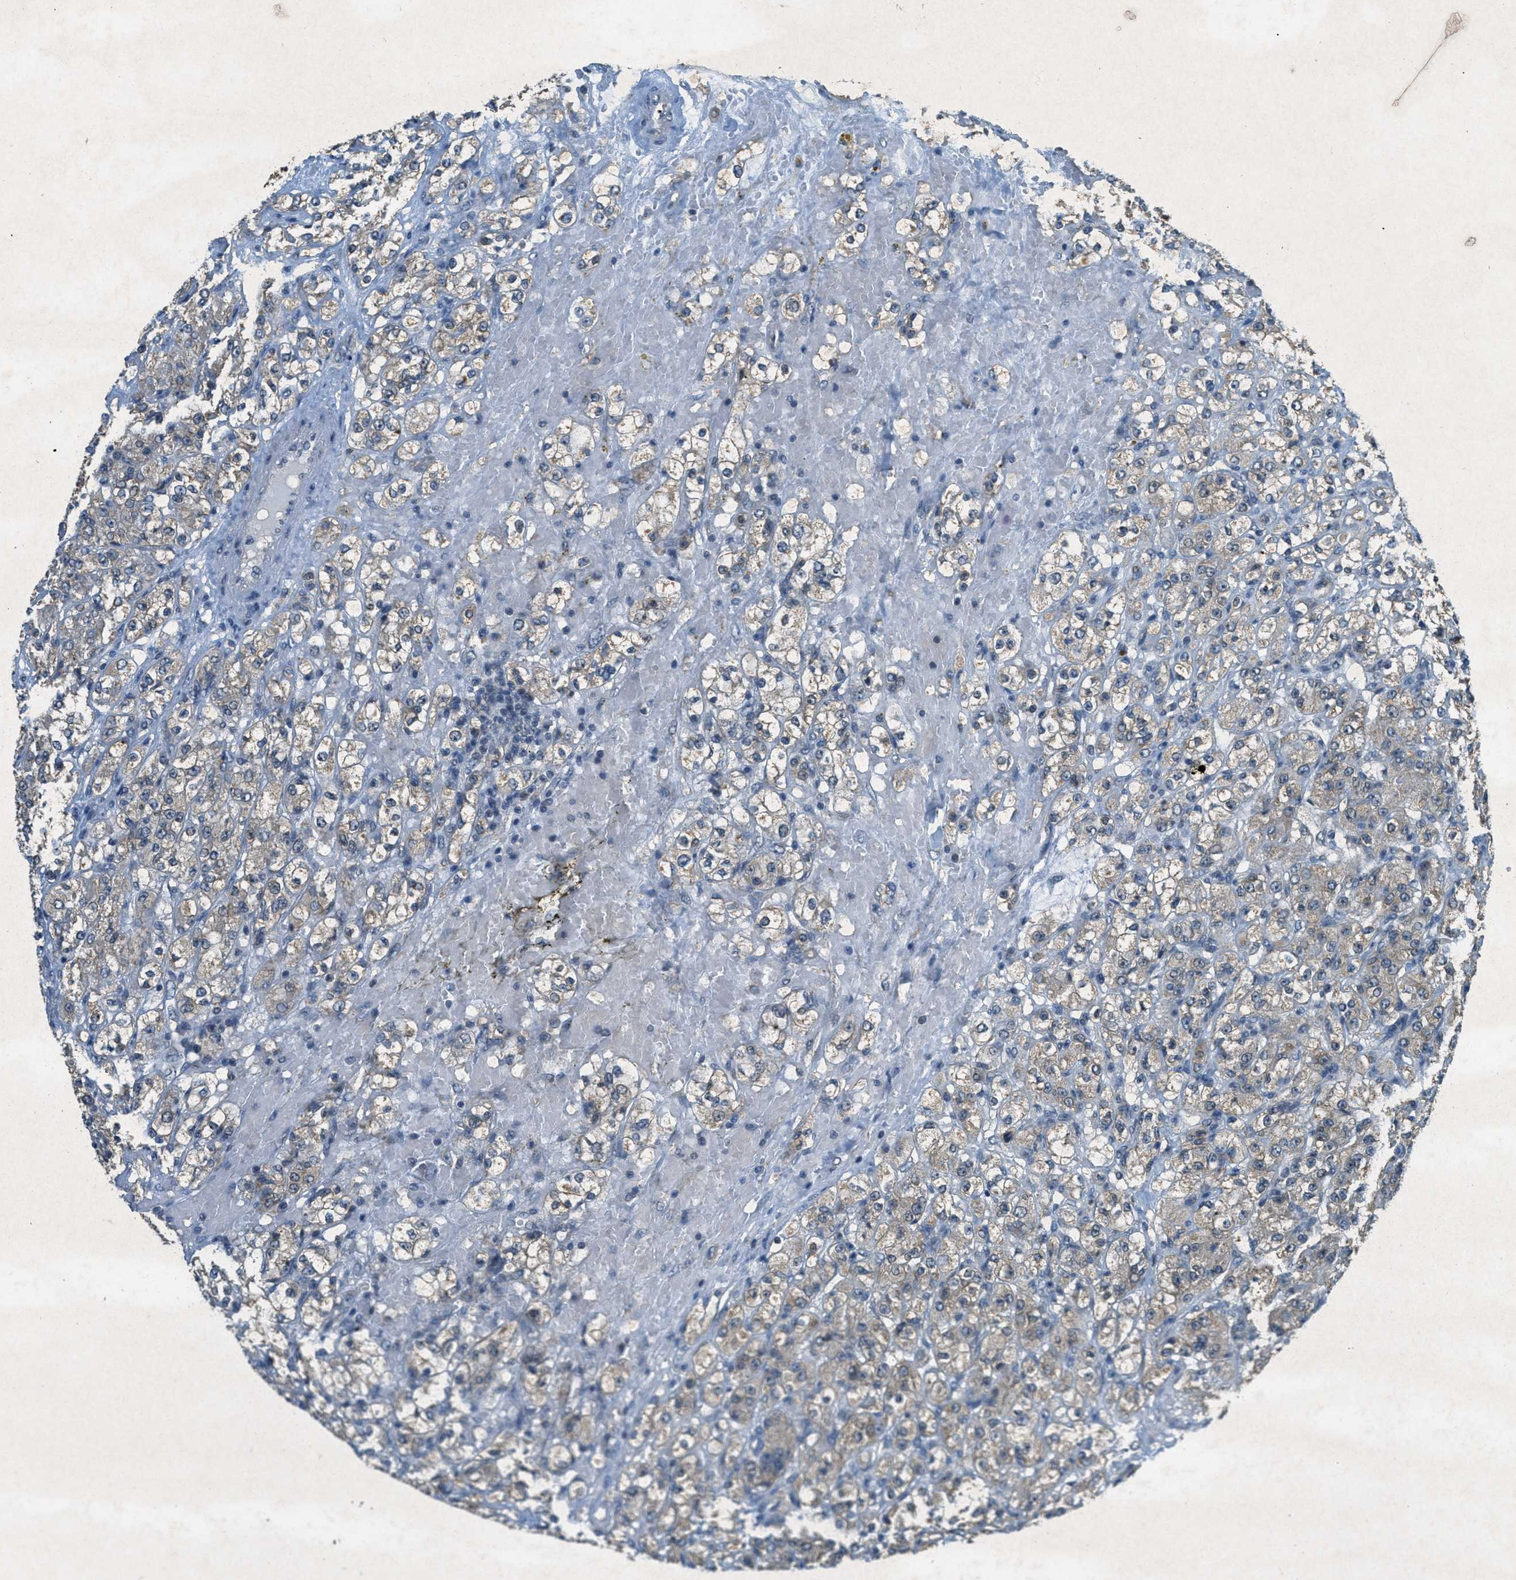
{"staining": {"intensity": "weak", "quantity": "<25%", "location": "cytoplasmic/membranous"}, "tissue": "renal cancer", "cell_type": "Tumor cells", "image_type": "cancer", "snomed": [{"axis": "morphology", "description": "Normal tissue, NOS"}, {"axis": "morphology", "description": "Adenocarcinoma, NOS"}, {"axis": "topography", "description": "Kidney"}], "caption": "Immunohistochemical staining of human adenocarcinoma (renal) displays no significant staining in tumor cells. (Brightfield microscopy of DAB immunohistochemistry at high magnification).", "gene": "TCF20", "patient": {"sex": "male", "age": 61}}